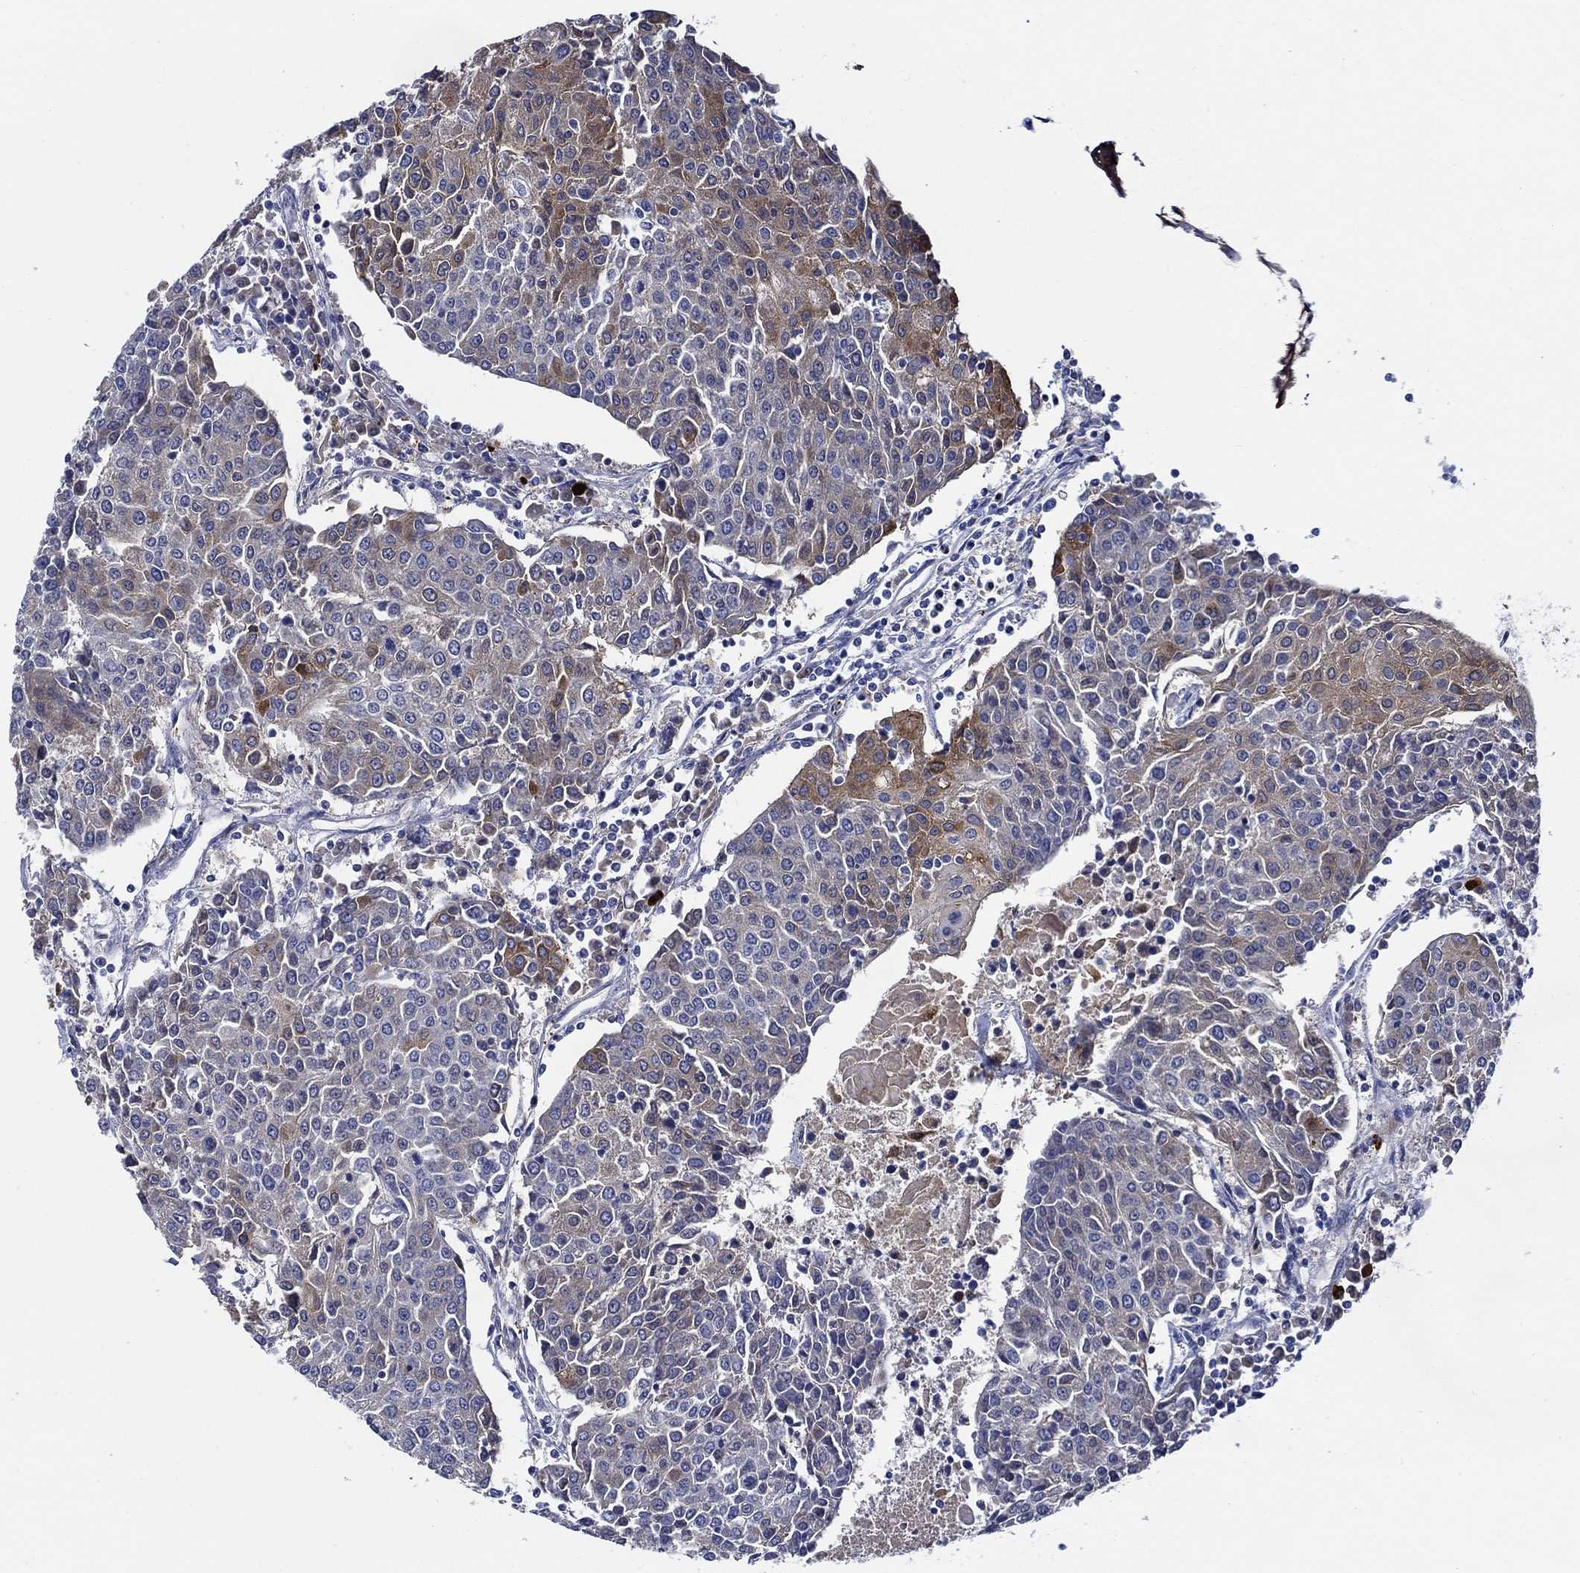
{"staining": {"intensity": "strong", "quantity": "<25%", "location": "cytoplasmic/membranous"}, "tissue": "urothelial cancer", "cell_type": "Tumor cells", "image_type": "cancer", "snomed": [{"axis": "morphology", "description": "Urothelial carcinoma, High grade"}, {"axis": "topography", "description": "Urinary bladder"}], "caption": "Immunohistochemistry micrograph of urothelial carcinoma (high-grade) stained for a protein (brown), which demonstrates medium levels of strong cytoplasmic/membranous positivity in approximately <25% of tumor cells.", "gene": "ALOX12", "patient": {"sex": "female", "age": 85}}